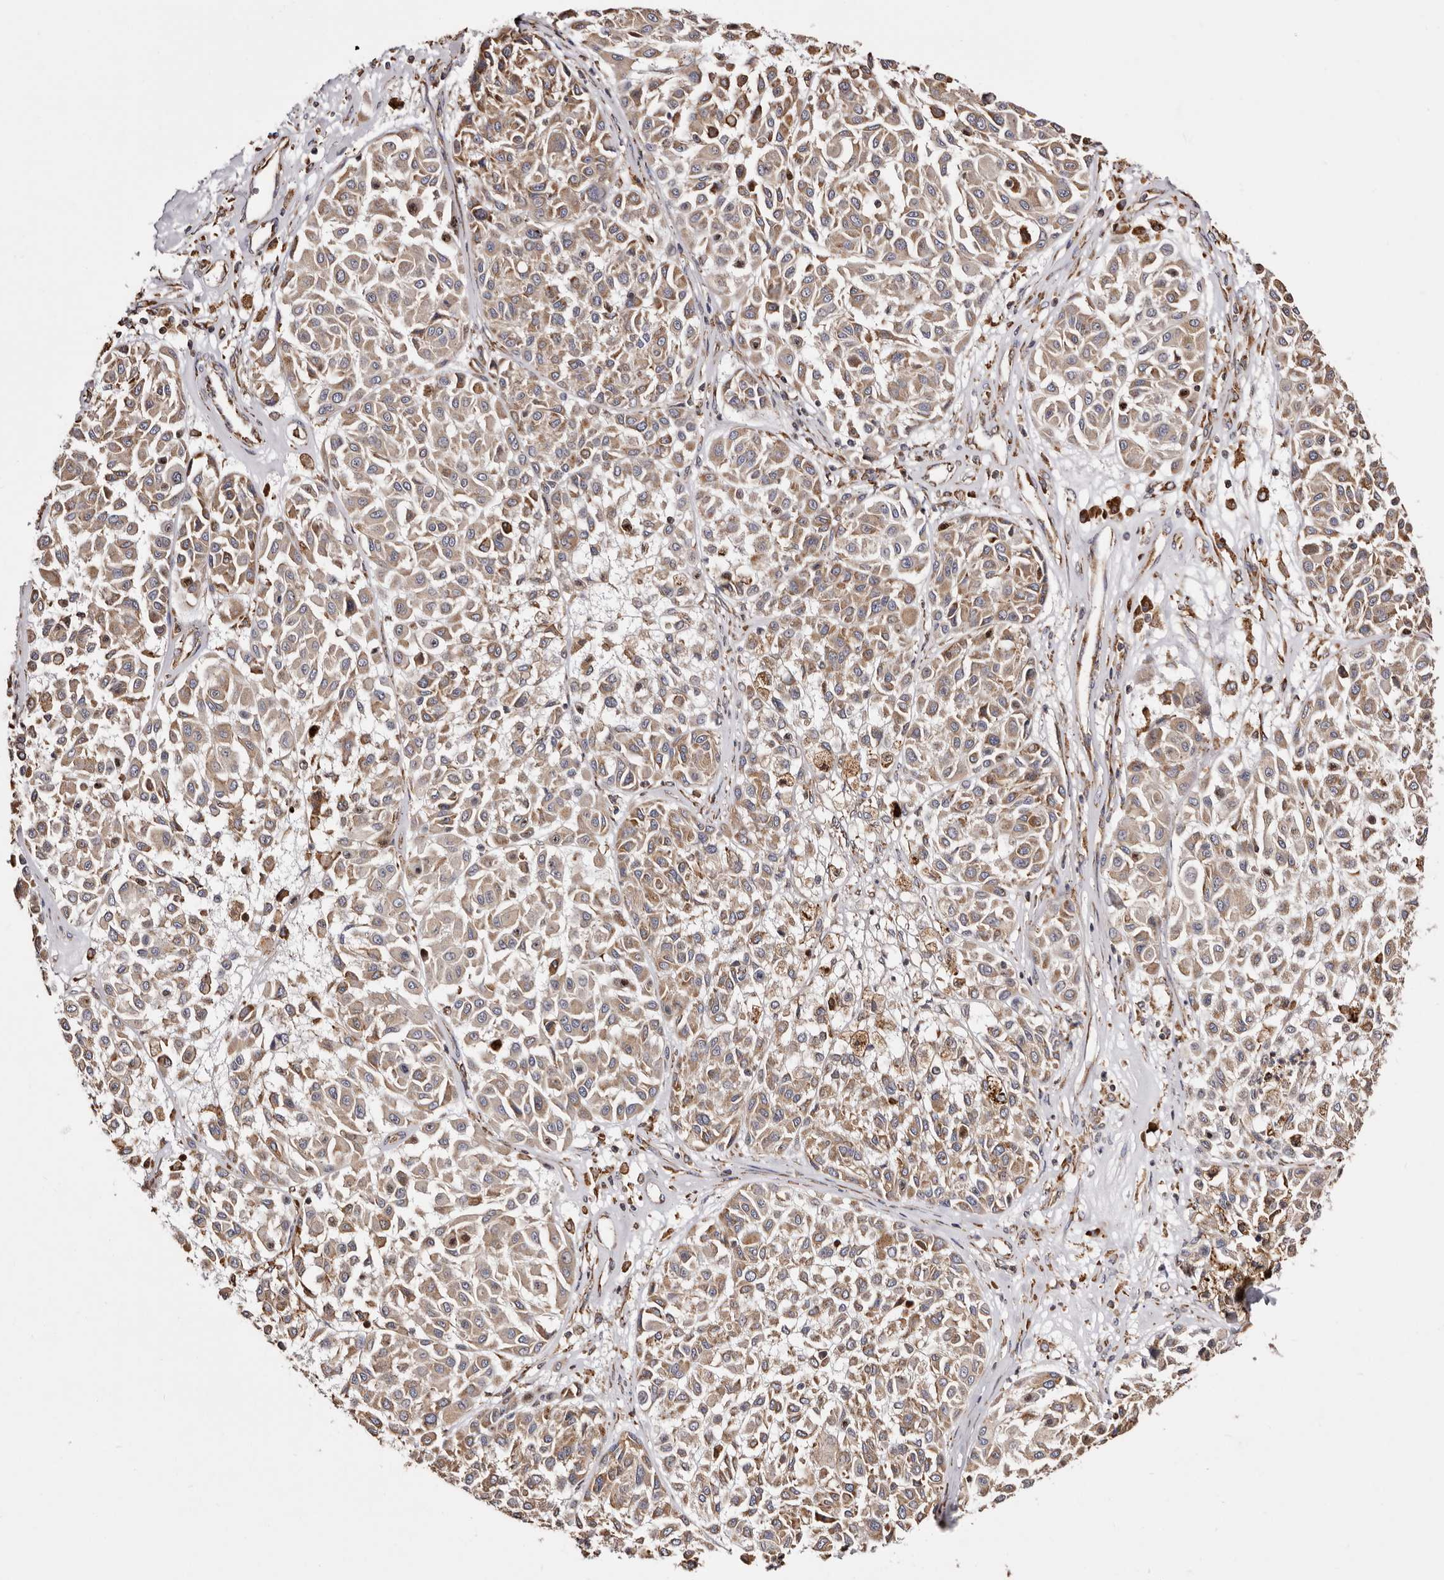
{"staining": {"intensity": "moderate", "quantity": ">75%", "location": "cytoplasmic/membranous"}, "tissue": "melanoma", "cell_type": "Tumor cells", "image_type": "cancer", "snomed": [{"axis": "morphology", "description": "Malignant melanoma, Metastatic site"}, {"axis": "topography", "description": "Soft tissue"}], "caption": "IHC photomicrograph of malignant melanoma (metastatic site) stained for a protein (brown), which demonstrates medium levels of moderate cytoplasmic/membranous positivity in approximately >75% of tumor cells.", "gene": "ACBD6", "patient": {"sex": "male", "age": 41}}